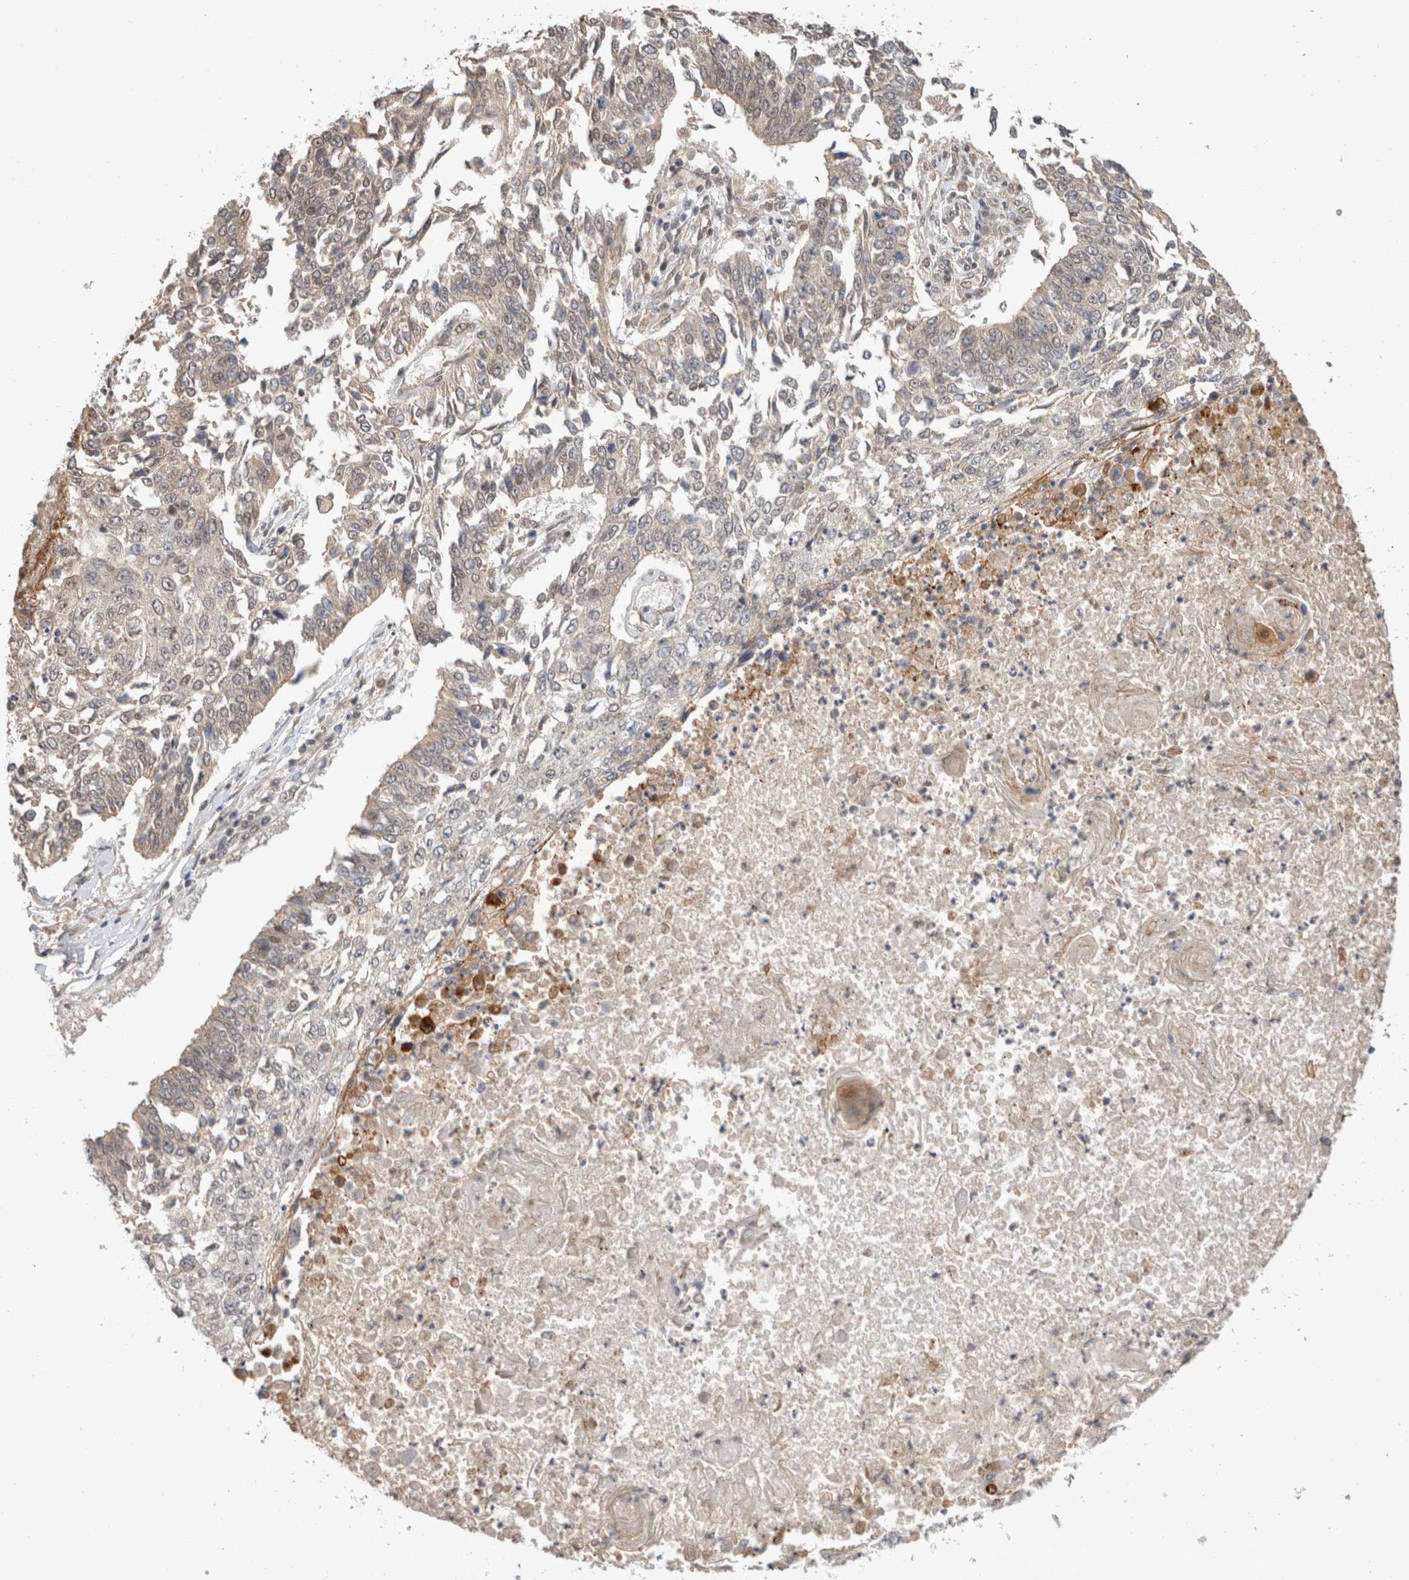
{"staining": {"intensity": "weak", "quantity": "25%-75%", "location": "cytoplasmic/membranous"}, "tissue": "lung cancer", "cell_type": "Tumor cells", "image_type": "cancer", "snomed": [{"axis": "morphology", "description": "Normal tissue, NOS"}, {"axis": "morphology", "description": "Squamous cell carcinoma, NOS"}, {"axis": "topography", "description": "Cartilage tissue"}, {"axis": "topography", "description": "Bronchus"}, {"axis": "topography", "description": "Lung"}, {"axis": "topography", "description": "Peripheral nerve tissue"}], "caption": "Immunohistochemistry photomicrograph of lung squamous cell carcinoma stained for a protein (brown), which displays low levels of weak cytoplasmic/membranous positivity in about 25%-75% of tumor cells.", "gene": "SYDE2", "patient": {"sex": "female", "age": 49}}